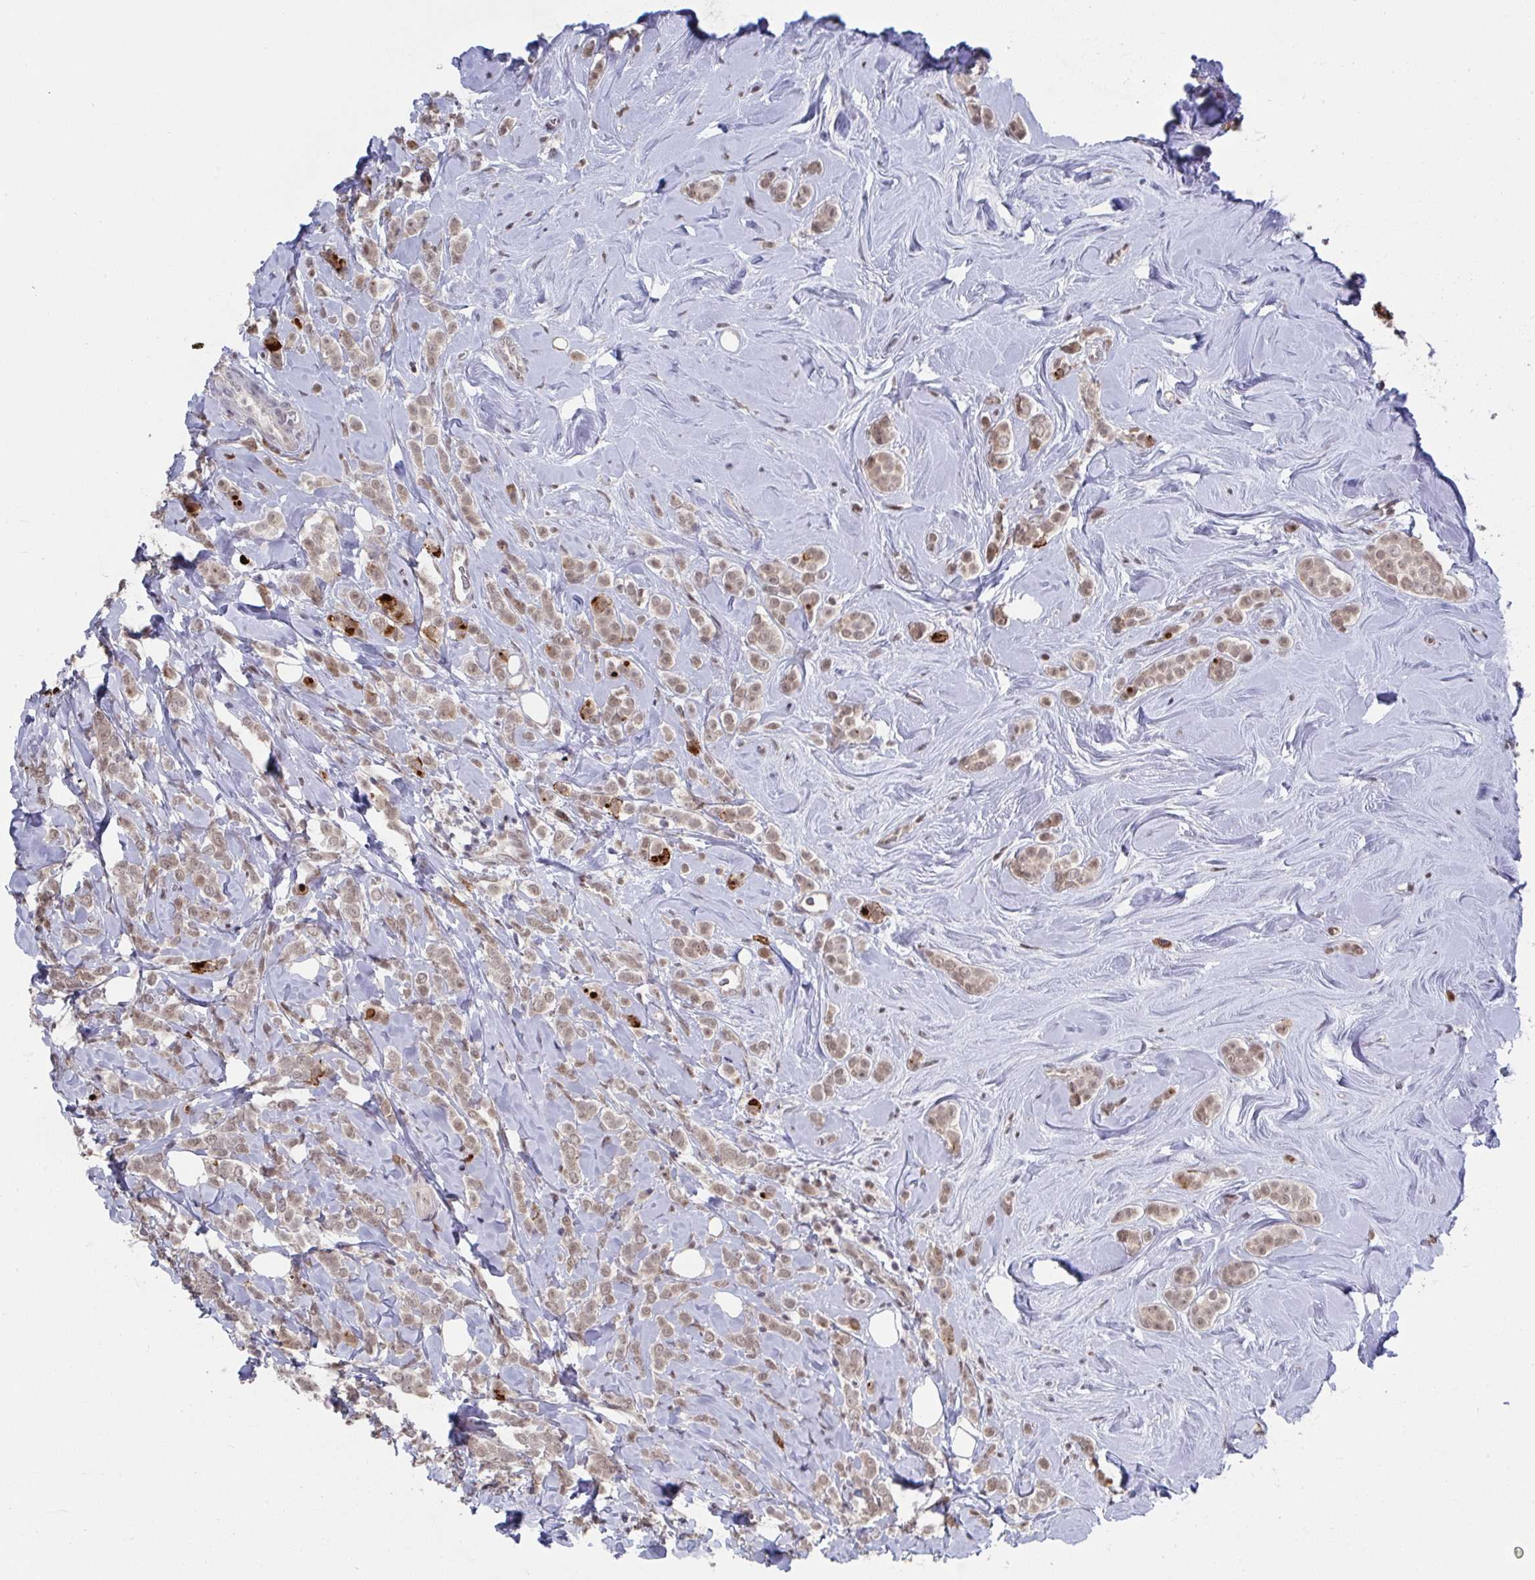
{"staining": {"intensity": "moderate", "quantity": ">75%", "location": "cytoplasmic/membranous,nuclear"}, "tissue": "breast cancer", "cell_type": "Tumor cells", "image_type": "cancer", "snomed": [{"axis": "morphology", "description": "Lobular carcinoma"}, {"axis": "topography", "description": "Breast"}], "caption": "This is a photomicrograph of immunohistochemistry (IHC) staining of breast cancer (lobular carcinoma), which shows moderate expression in the cytoplasmic/membranous and nuclear of tumor cells.", "gene": "JMJD1C", "patient": {"sex": "female", "age": 49}}